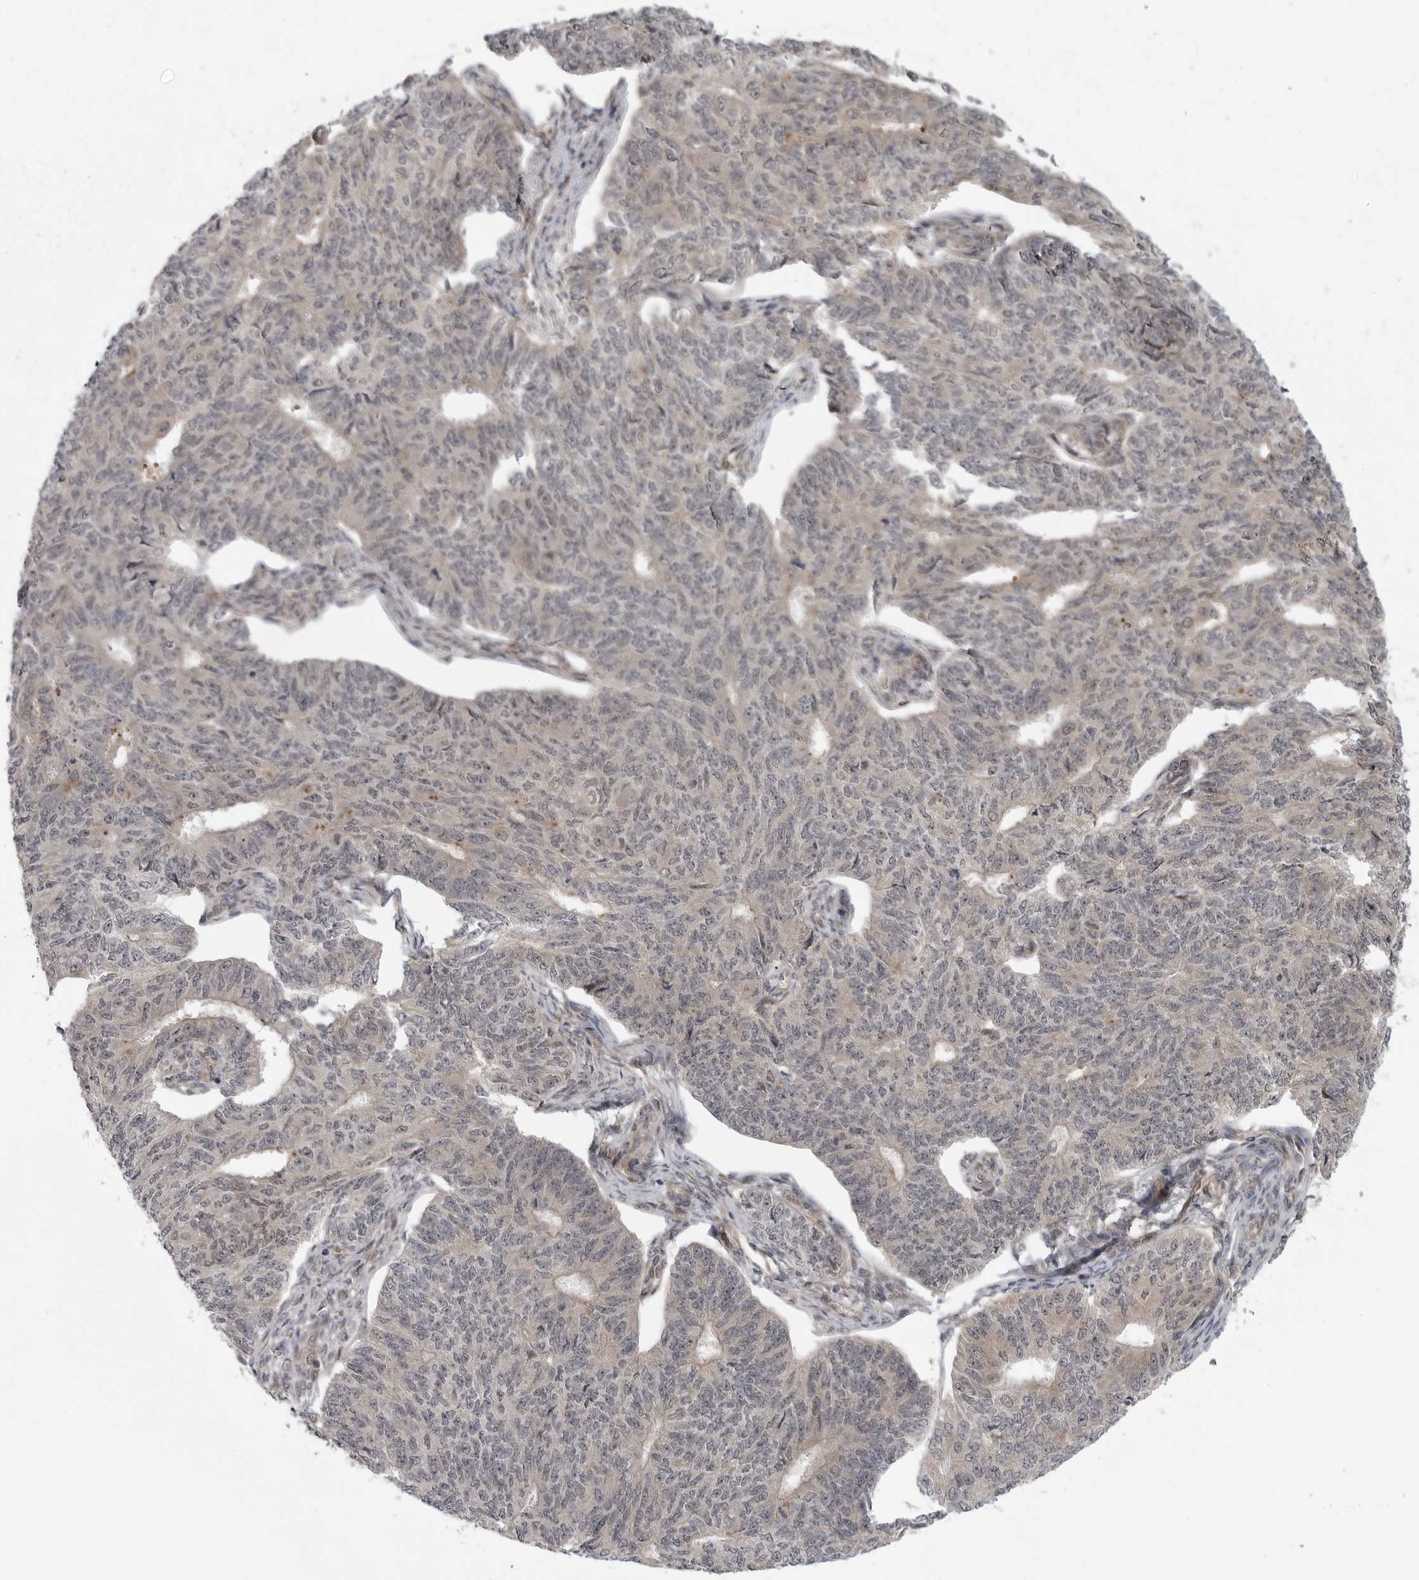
{"staining": {"intensity": "negative", "quantity": "none", "location": "none"}, "tissue": "endometrial cancer", "cell_type": "Tumor cells", "image_type": "cancer", "snomed": [{"axis": "morphology", "description": "Adenocarcinoma, NOS"}, {"axis": "topography", "description": "Endometrium"}], "caption": "Immunohistochemical staining of human endometrial cancer (adenocarcinoma) displays no significant staining in tumor cells. The staining is performed using DAB (3,3'-diaminobenzidine) brown chromogen with nuclei counter-stained in using hematoxylin.", "gene": "LRRC45", "patient": {"sex": "female", "age": 32}}